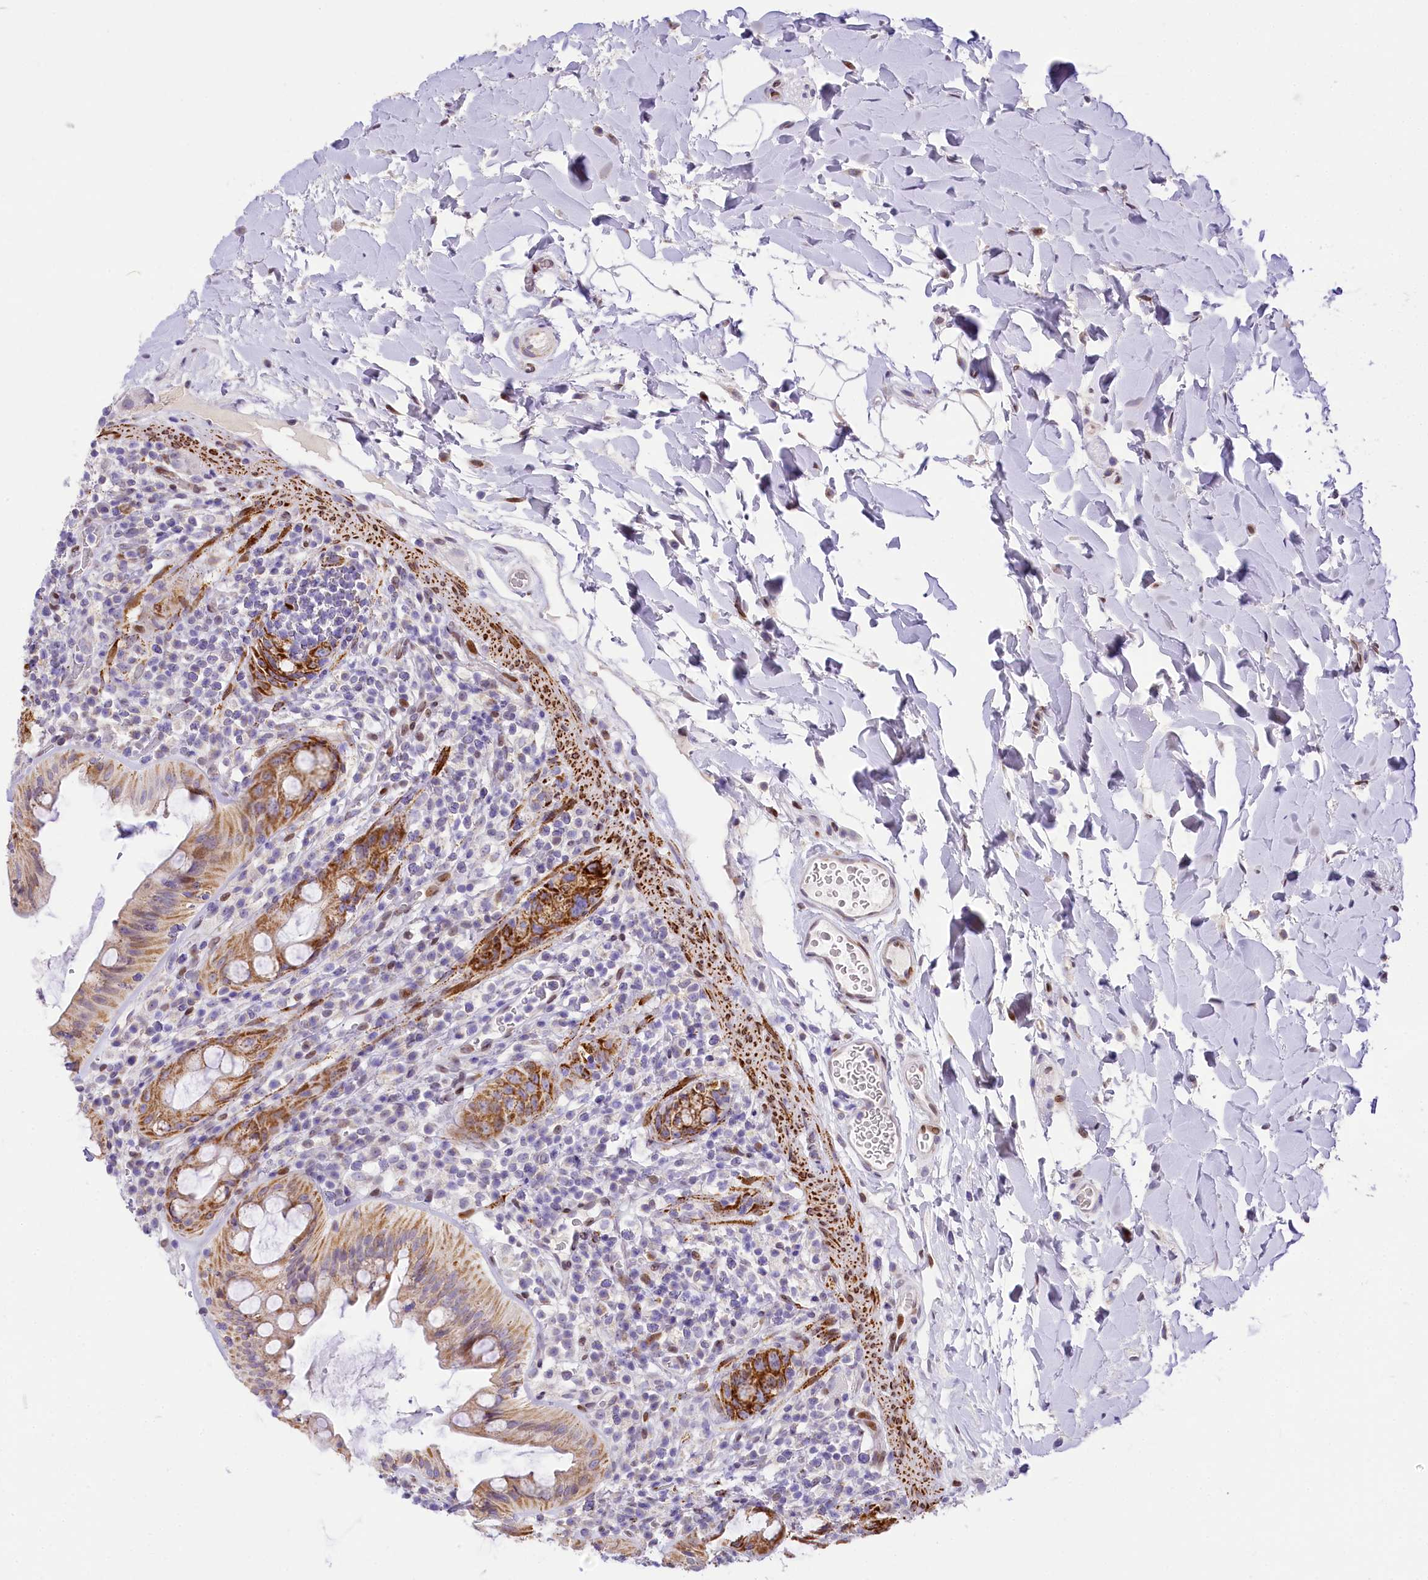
{"staining": {"intensity": "strong", "quantity": "25%-75%", "location": "cytoplasmic/membranous"}, "tissue": "rectum", "cell_type": "Glandular cells", "image_type": "normal", "snomed": [{"axis": "morphology", "description": "Normal tissue, NOS"}, {"axis": "topography", "description": "Rectum"}], "caption": "Strong cytoplasmic/membranous positivity for a protein is present in about 25%-75% of glandular cells of benign rectum using IHC.", "gene": "PPIP5K2", "patient": {"sex": "female", "age": 57}}